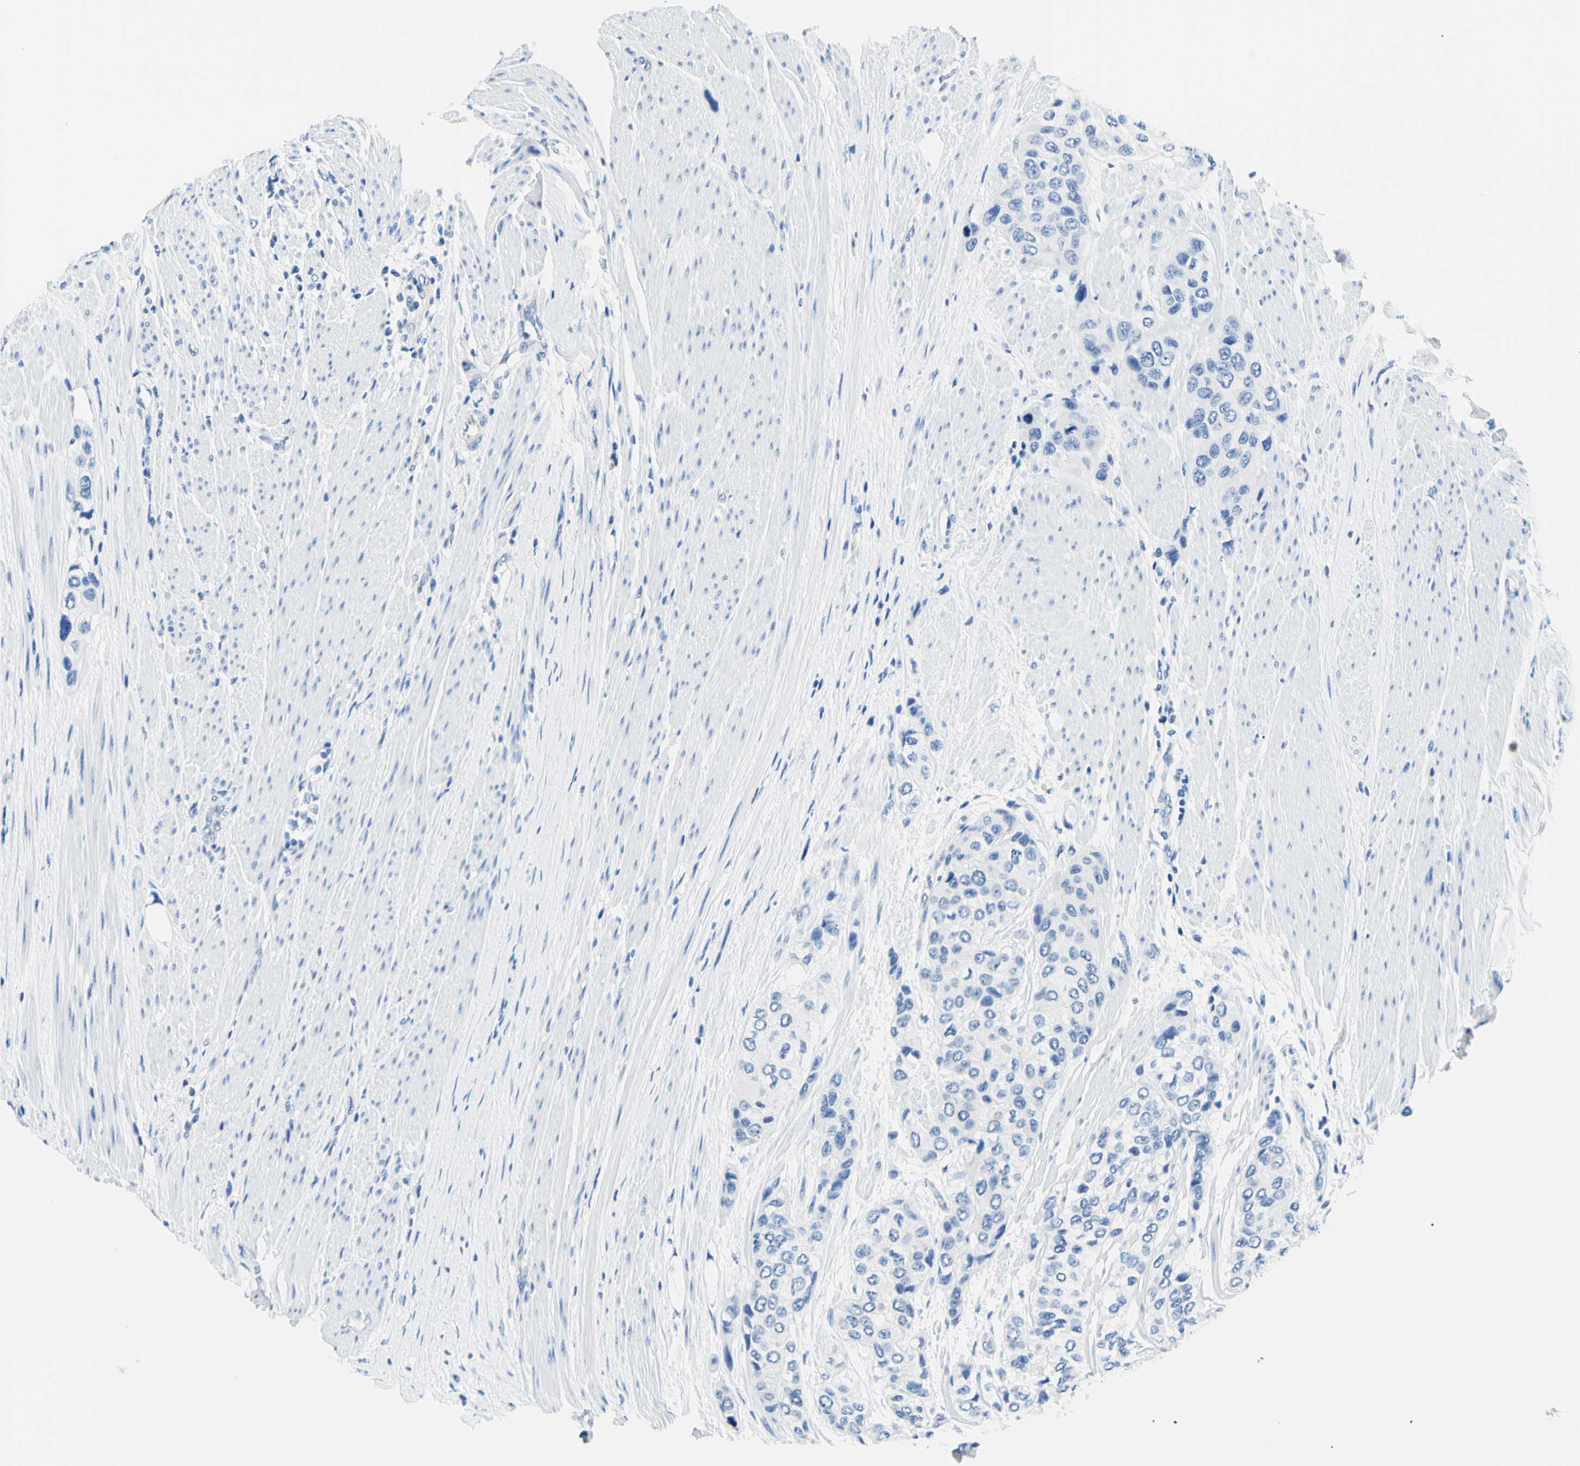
{"staining": {"intensity": "negative", "quantity": "none", "location": "none"}, "tissue": "urothelial cancer", "cell_type": "Tumor cells", "image_type": "cancer", "snomed": [{"axis": "morphology", "description": "Urothelial carcinoma, High grade"}, {"axis": "topography", "description": "Urinary bladder"}], "caption": "Tumor cells show no significant protein staining in urothelial cancer. The staining was performed using DAB (3,3'-diaminobenzidine) to visualize the protein expression in brown, while the nuclei were stained in blue with hematoxylin (Magnification: 20x).", "gene": "HPCA", "patient": {"sex": "female", "age": 56}}